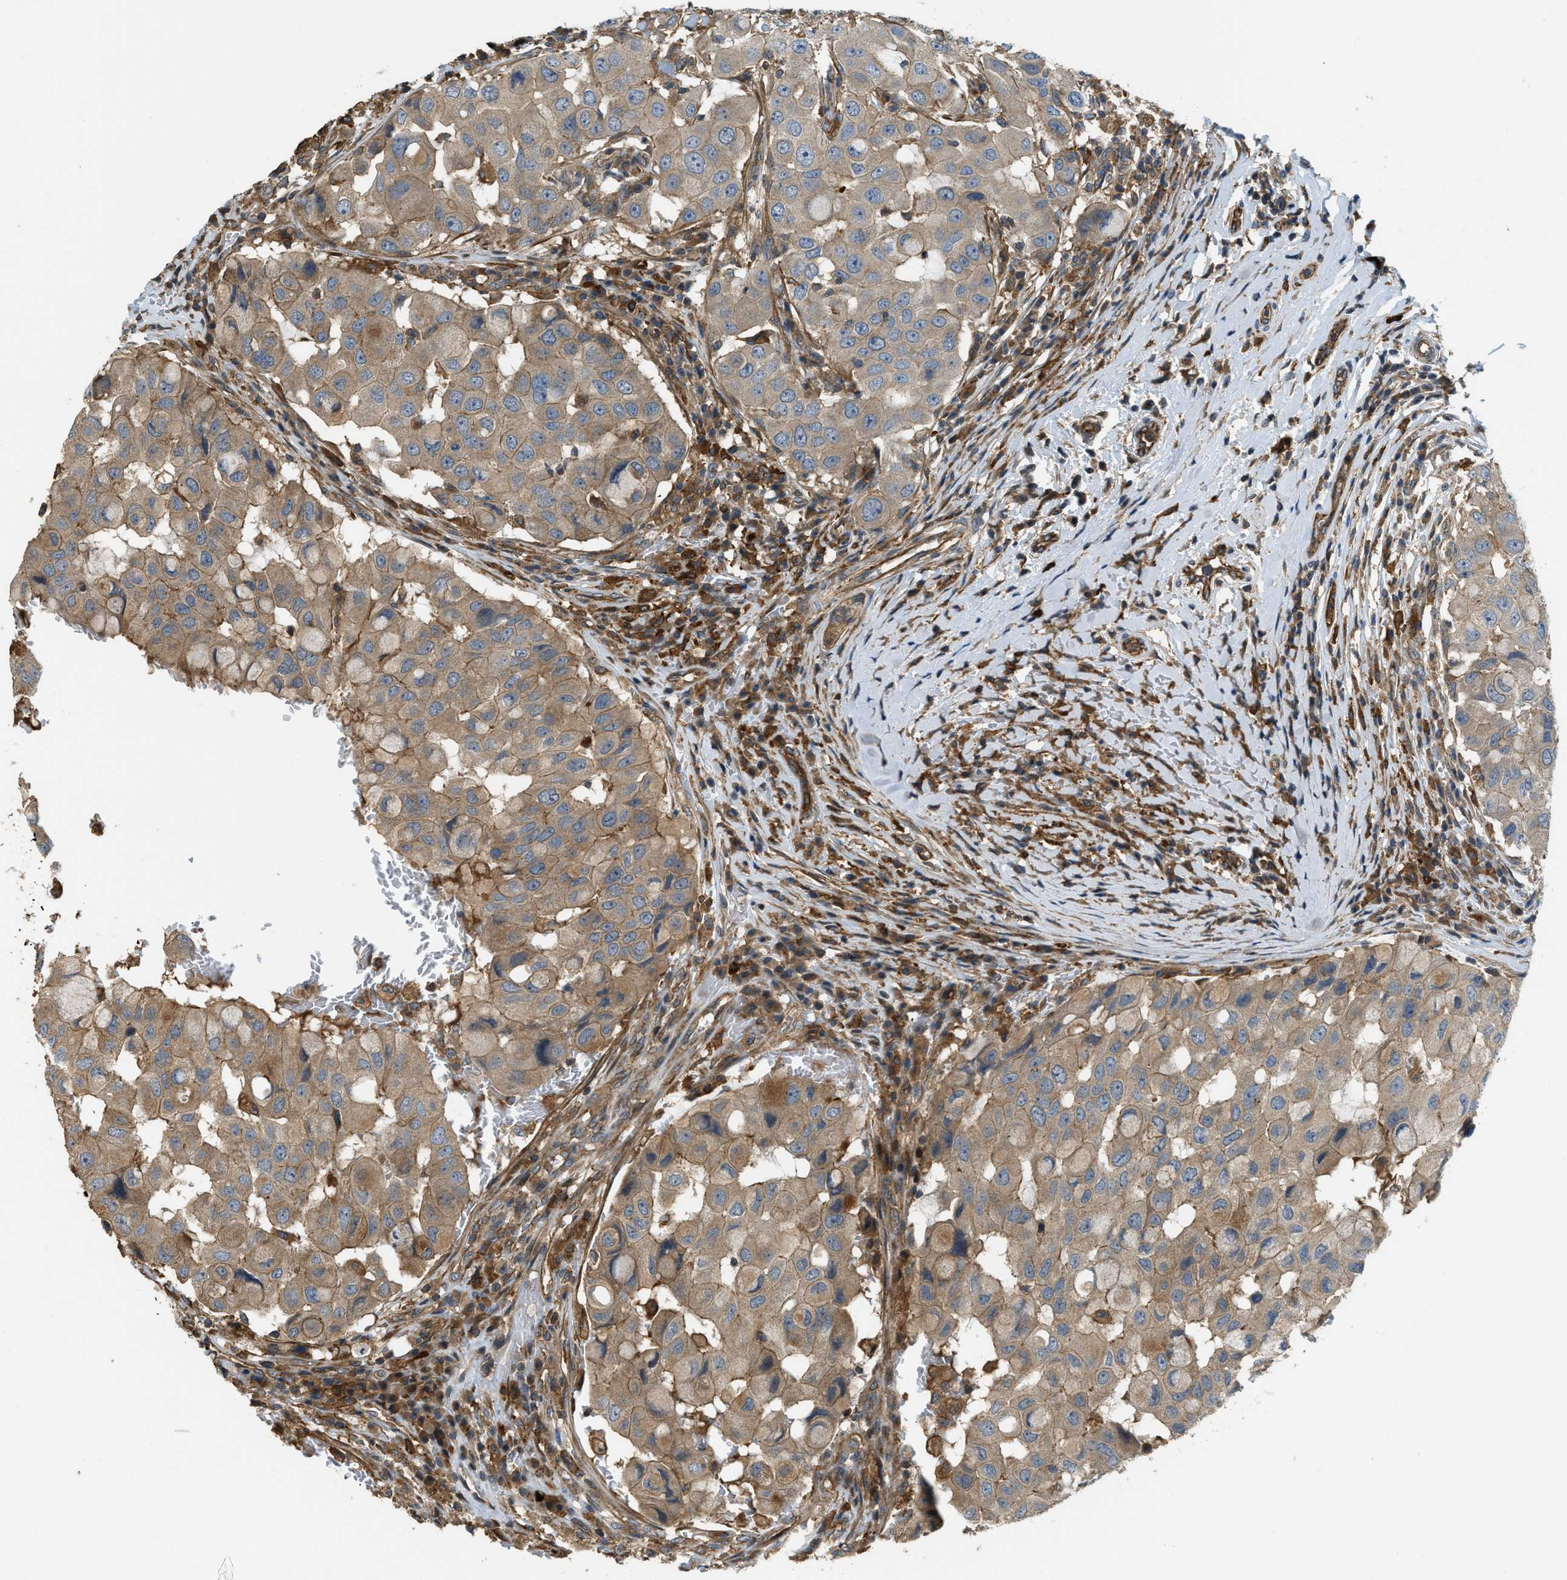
{"staining": {"intensity": "moderate", "quantity": ">75%", "location": "cytoplasmic/membranous"}, "tissue": "breast cancer", "cell_type": "Tumor cells", "image_type": "cancer", "snomed": [{"axis": "morphology", "description": "Duct carcinoma"}, {"axis": "topography", "description": "Breast"}], "caption": "An immunohistochemistry image of tumor tissue is shown. Protein staining in brown highlights moderate cytoplasmic/membranous positivity in invasive ductal carcinoma (breast) within tumor cells. (DAB IHC with brightfield microscopy, high magnification).", "gene": "BAG4", "patient": {"sex": "female", "age": 27}}